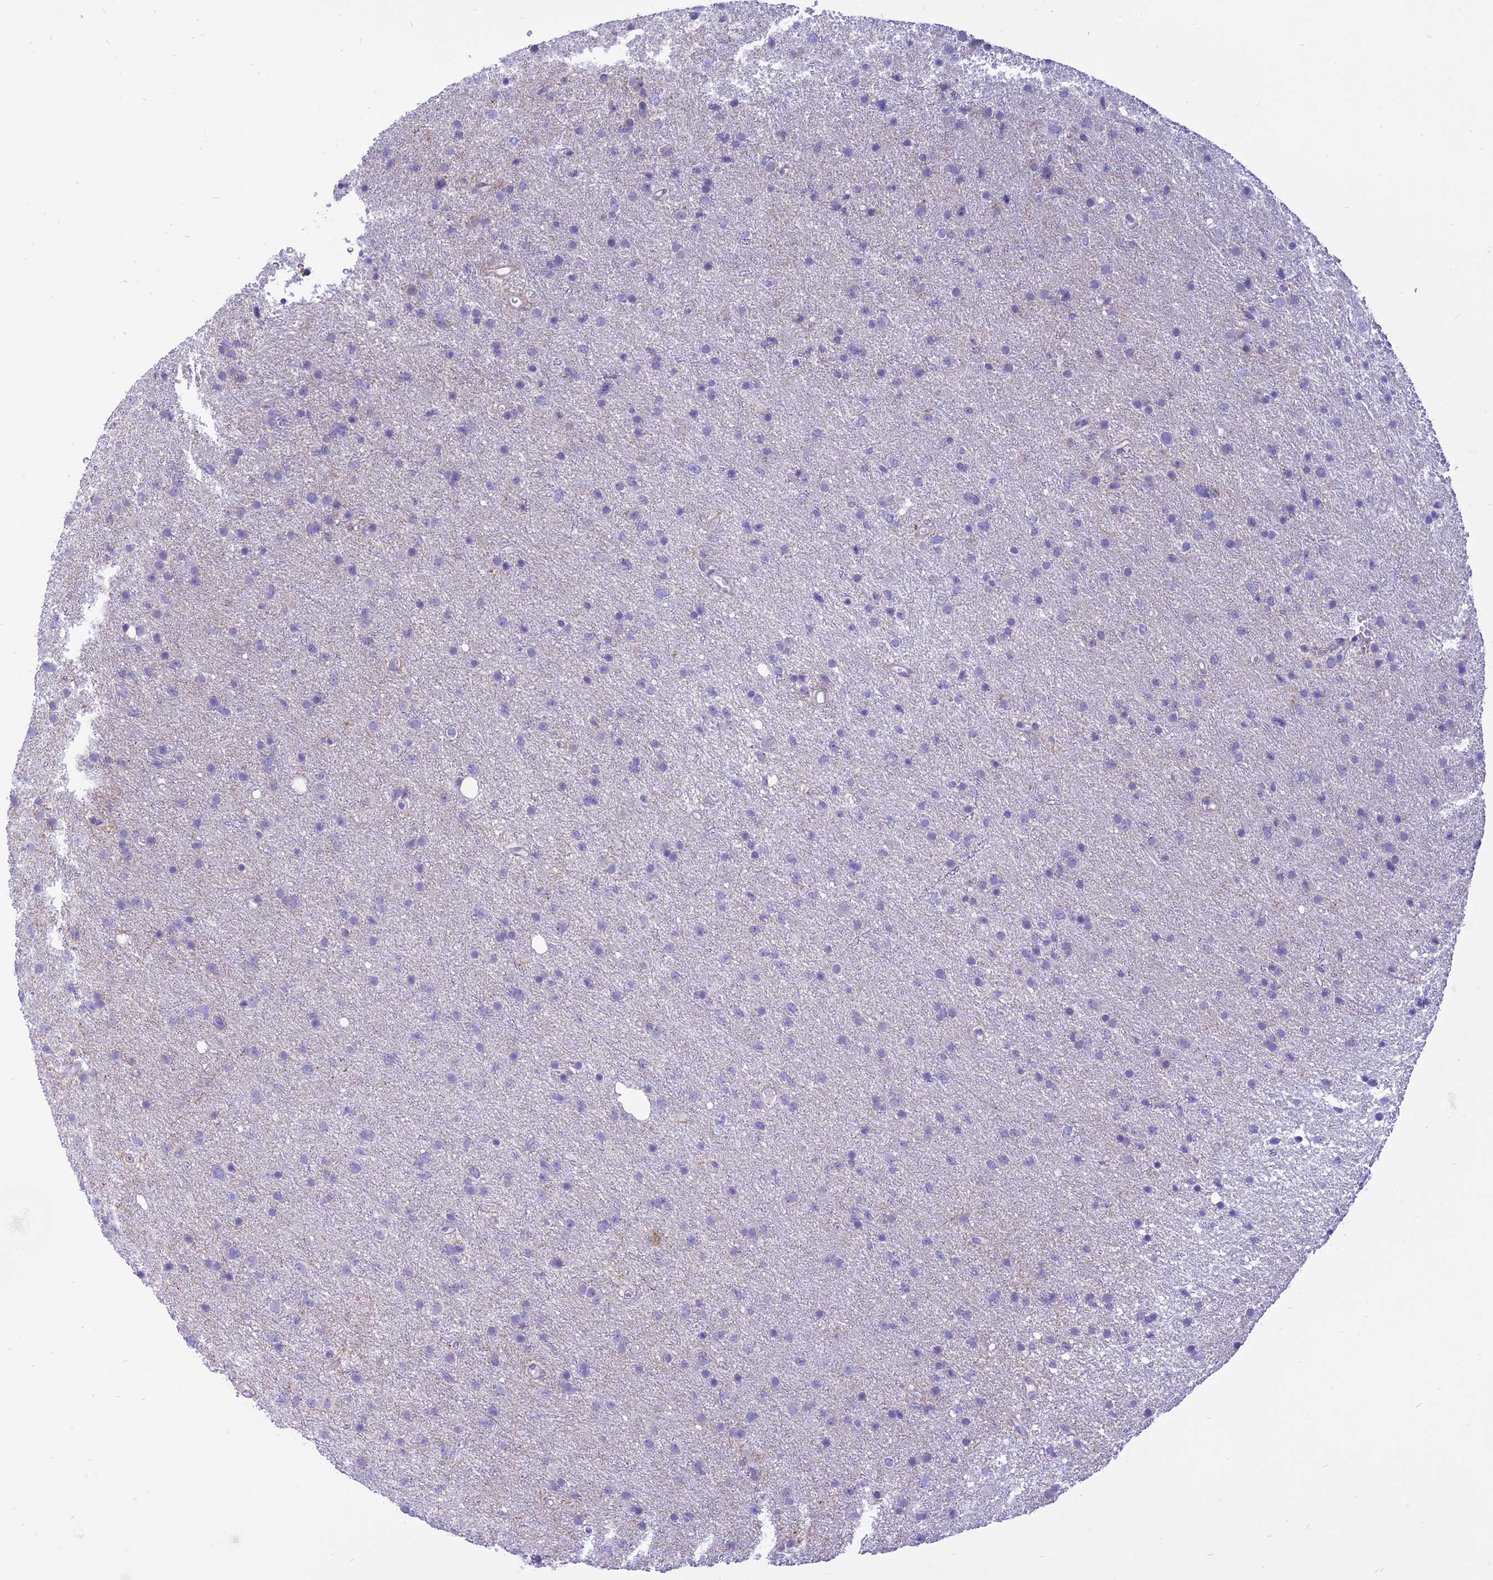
{"staining": {"intensity": "negative", "quantity": "none", "location": "none"}, "tissue": "glioma", "cell_type": "Tumor cells", "image_type": "cancer", "snomed": [{"axis": "morphology", "description": "Glioma, malignant, Low grade"}, {"axis": "topography", "description": "Cerebral cortex"}], "caption": "Low-grade glioma (malignant) stained for a protein using IHC displays no positivity tumor cells.", "gene": "ARMCX6", "patient": {"sex": "female", "age": 39}}